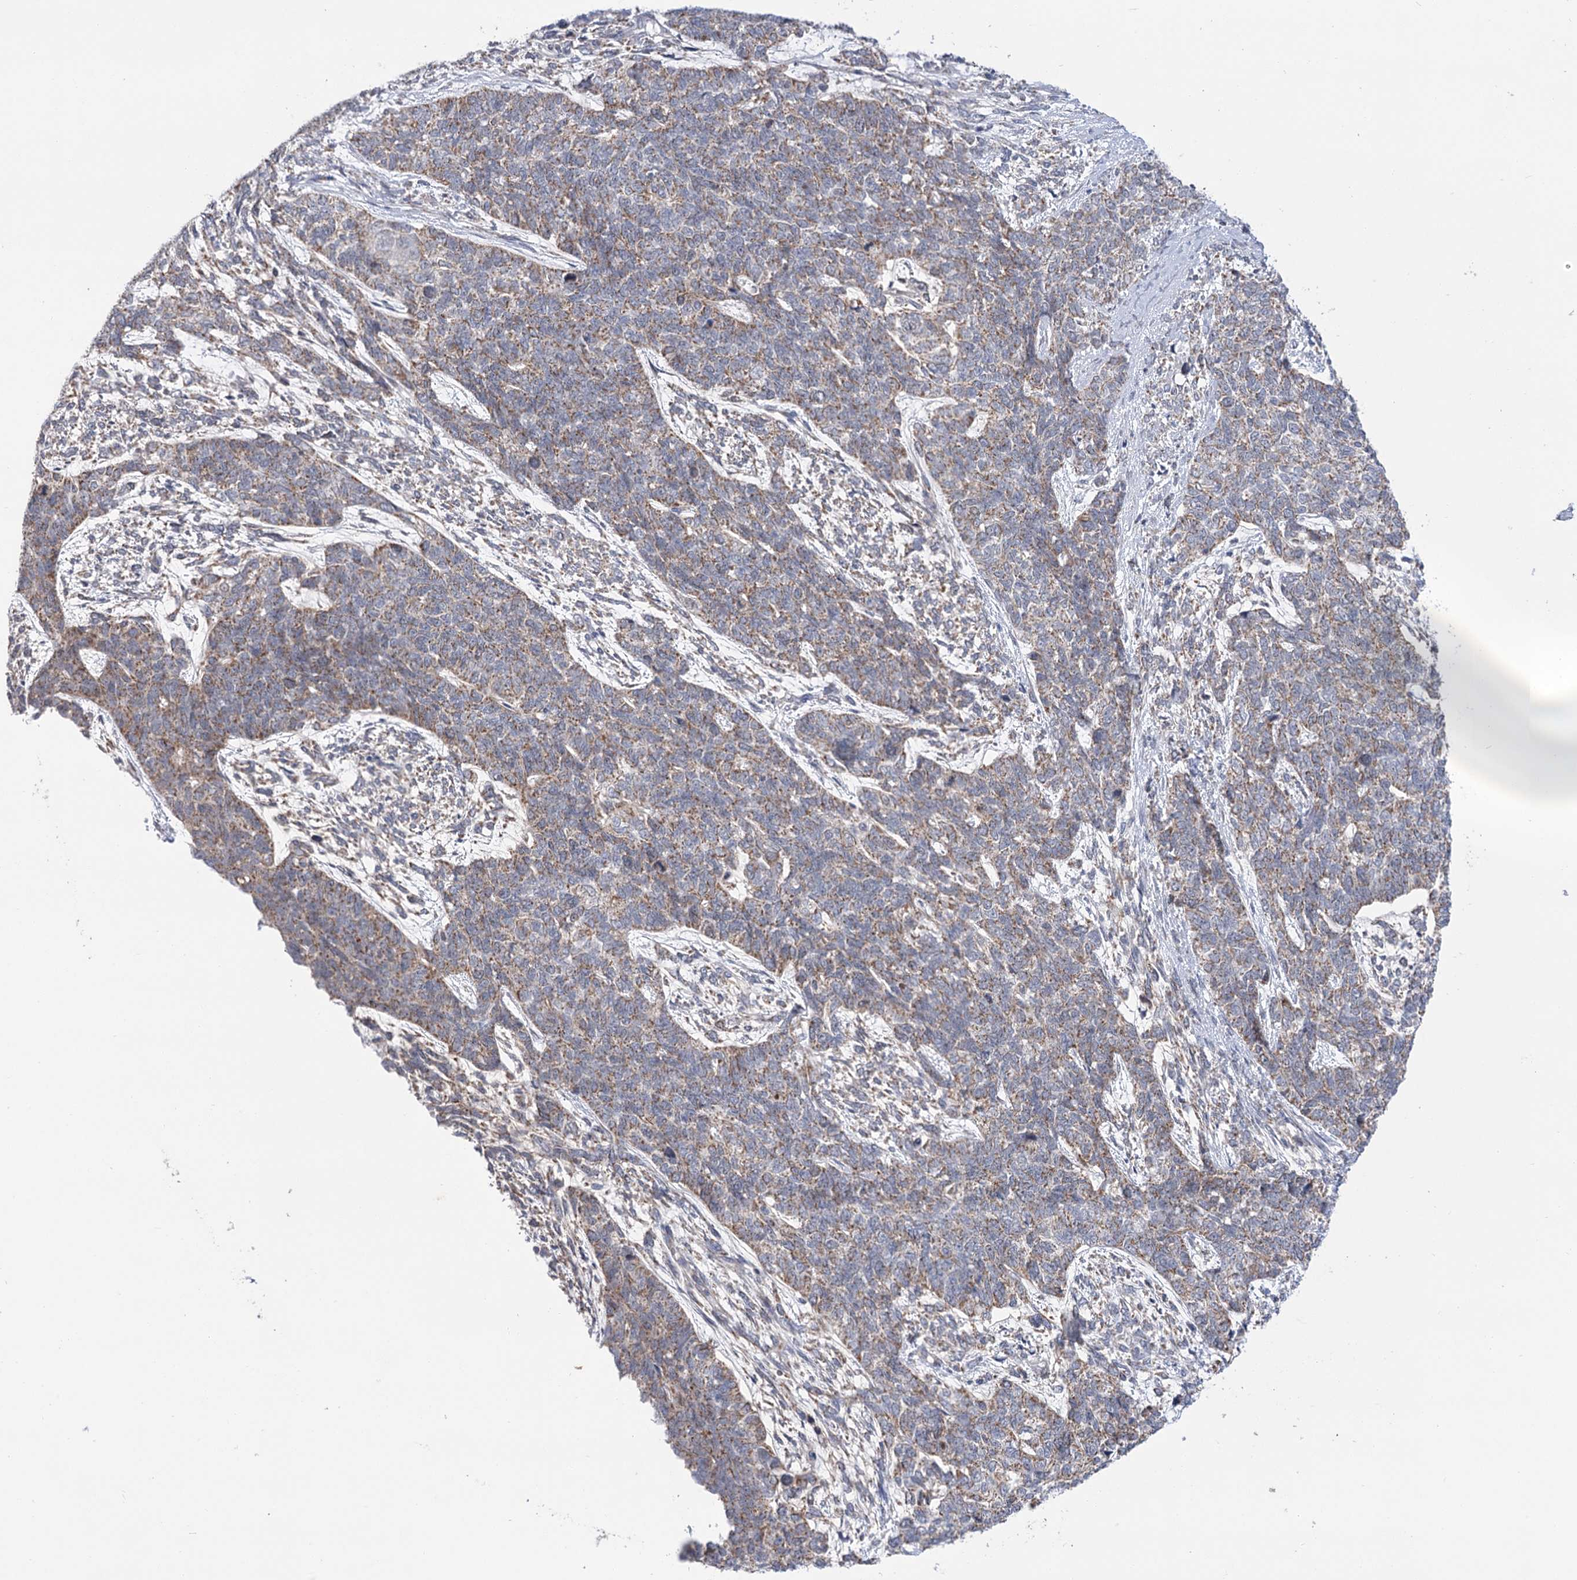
{"staining": {"intensity": "weak", "quantity": ">75%", "location": "cytoplasmic/membranous"}, "tissue": "cervical cancer", "cell_type": "Tumor cells", "image_type": "cancer", "snomed": [{"axis": "morphology", "description": "Squamous cell carcinoma, NOS"}, {"axis": "topography", "description": "Cervix"}], "caption": "DAB immunohistochemical staining of human cervical cancer shows weak cytoplasmic/membranous protein staining in approximately >75% of tumor cells.", "gene": "ECHDC3", "patient": {"sex": "female", "age": 63}}